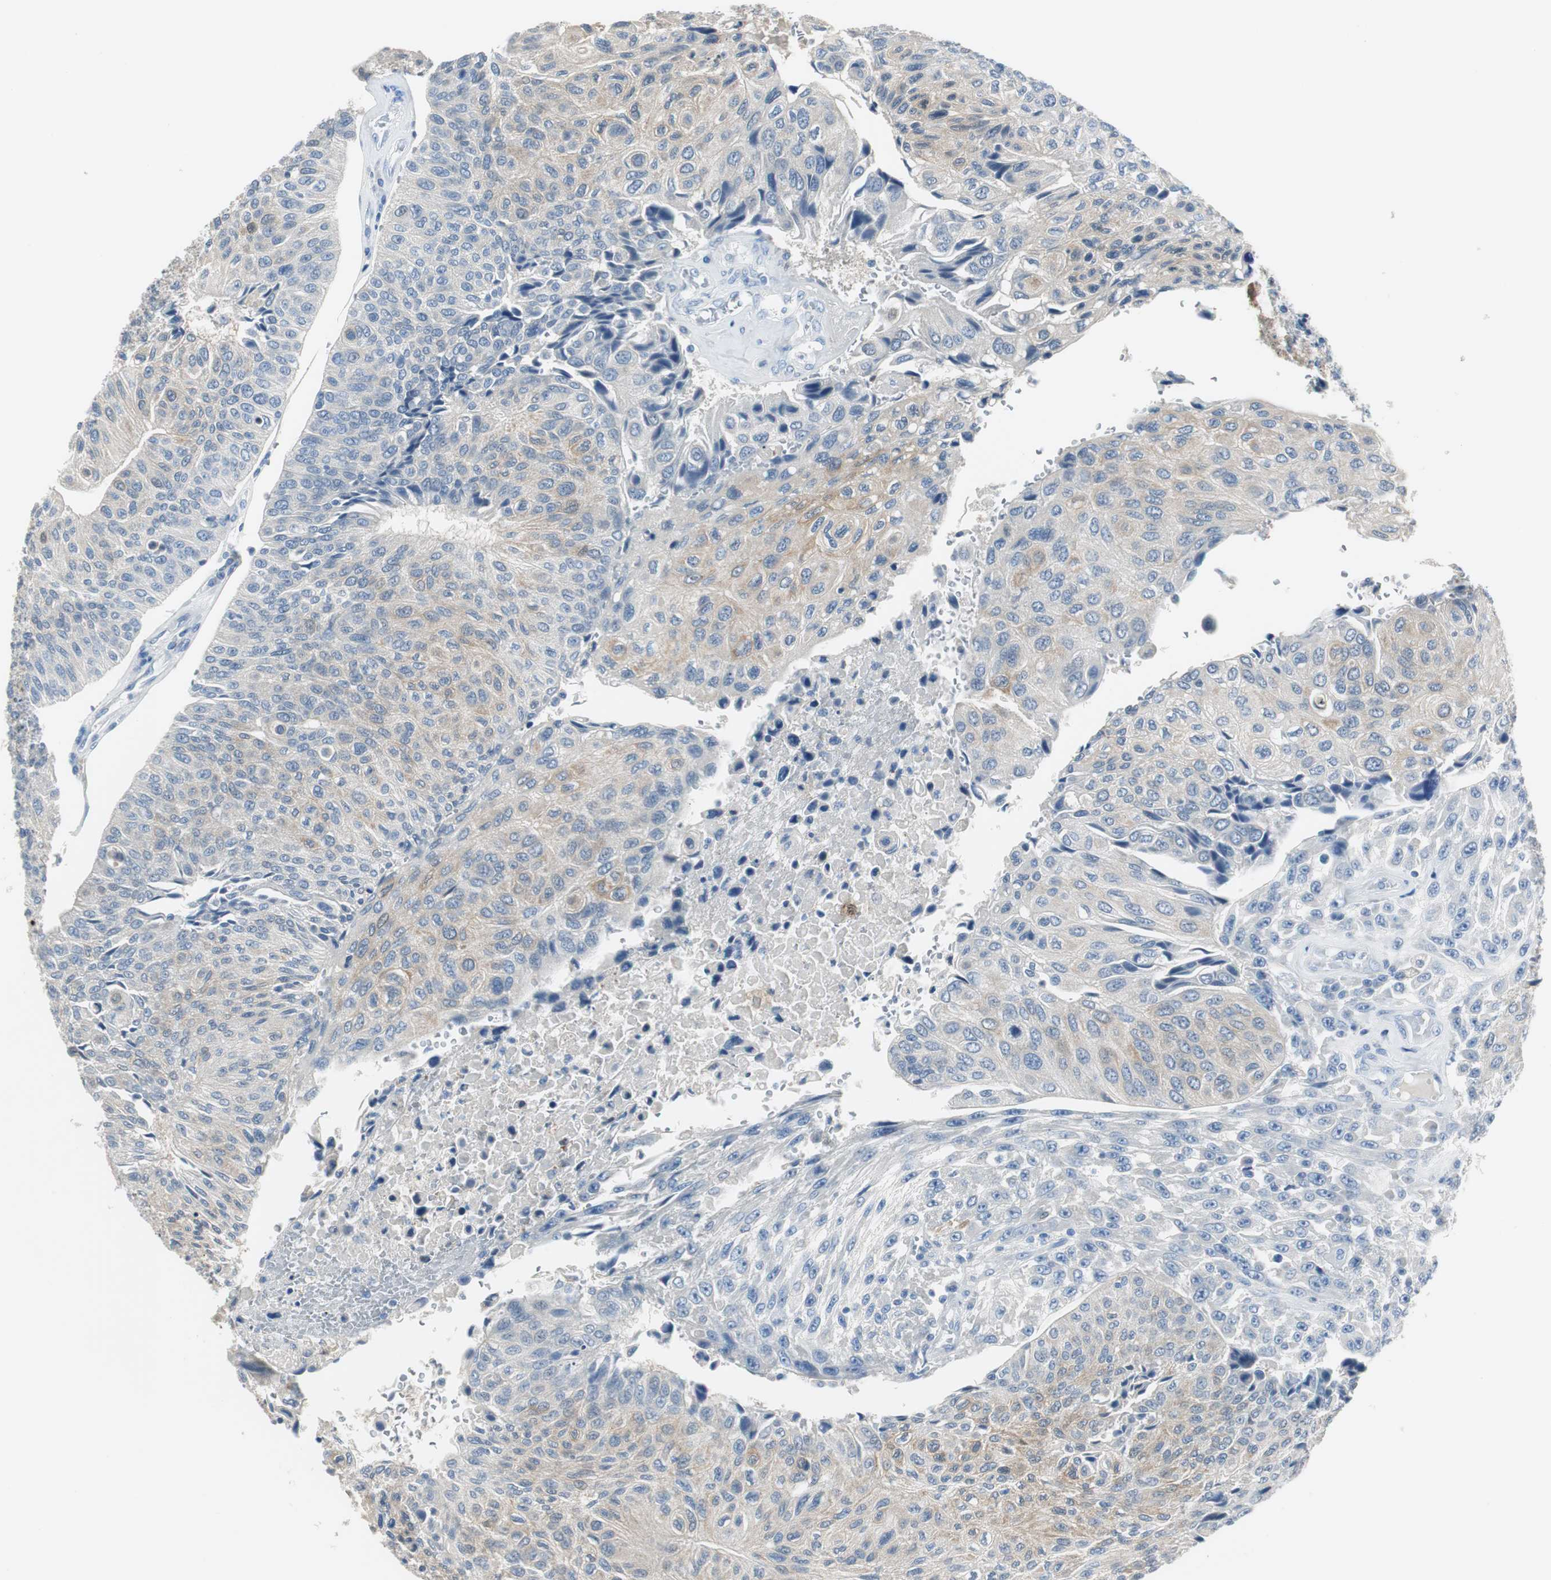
{"staining": {"intensity": "weak", "quantity": "25%-75%", "location": "cytoplasmic/membranous"}, "tissue": "urothelial cancer", "cell_type": "Tumor cells", "image_type": "cancer", "snomed": [{"axis": "morphology", "description": "Urothelial carcinoma, High grade"}, {"axis": "topography", "description": "Urinary bladder"}], "caption": "Human urothelial cancer stained with a protein marker exhibits weak staining in tumor cells.", "gene": "FBP1", "patient": {"sex": "male", "age": 66}}